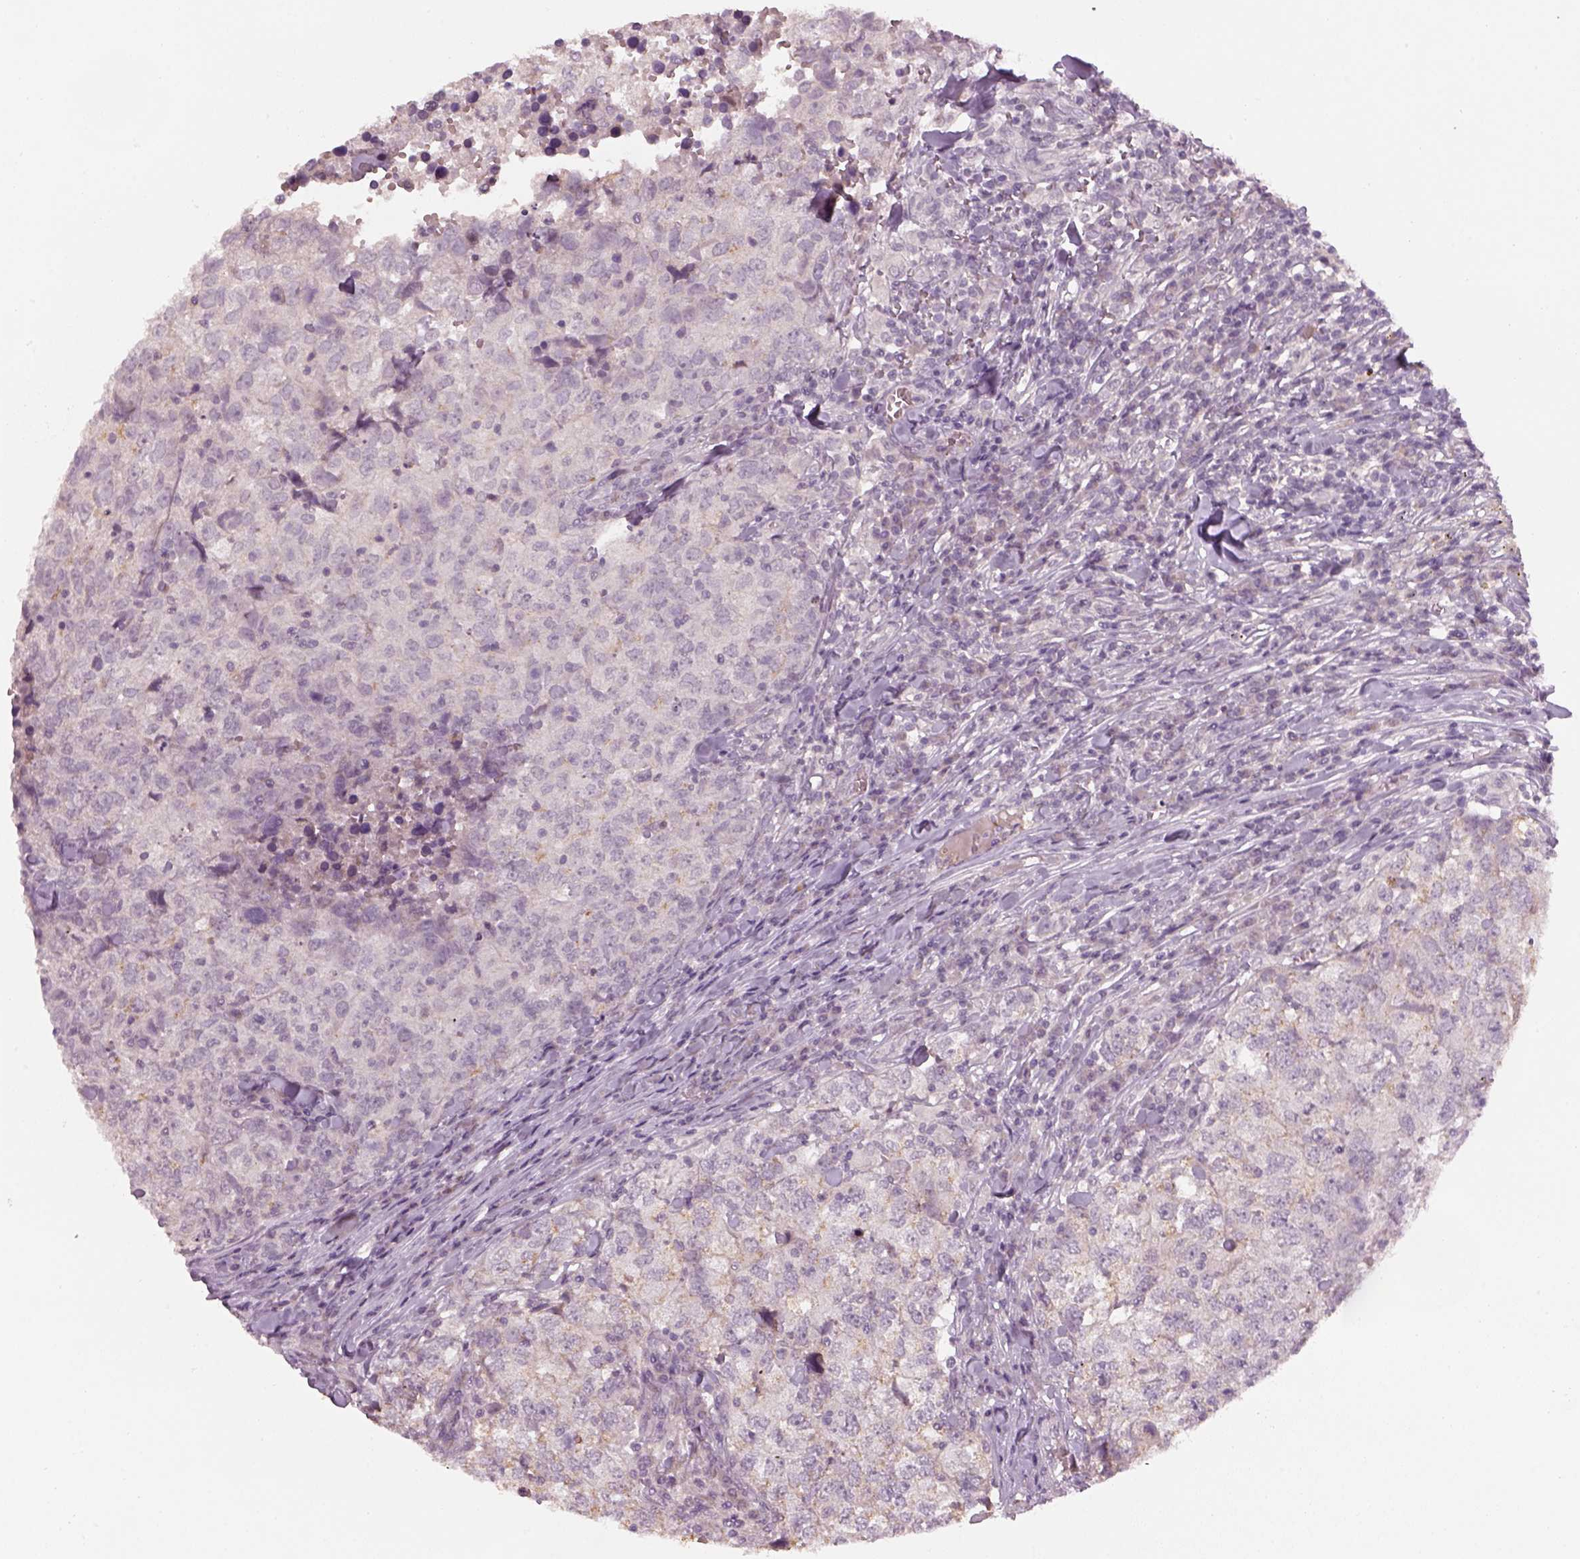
{"staining": {"intensity": "negative", "quantity": "none", "location": "none"}, "tissue": "breast cancer", "cell_type": "Tumor cells", "image_type": "cancer", "snomed": [{"axis": "morphology", "description": "Duct carcinoma"}, {"axis": "topography", "description": "Breast"}], "caption": "Tumor cells are negative for brown protein staining in infiltrating ductal carcinoma (breast). (DAB immunohistochemistry (IHC) with hematoxylin counter stain).", "gene": "GDNF", "patient": {"sex": "female", "age": 30}}